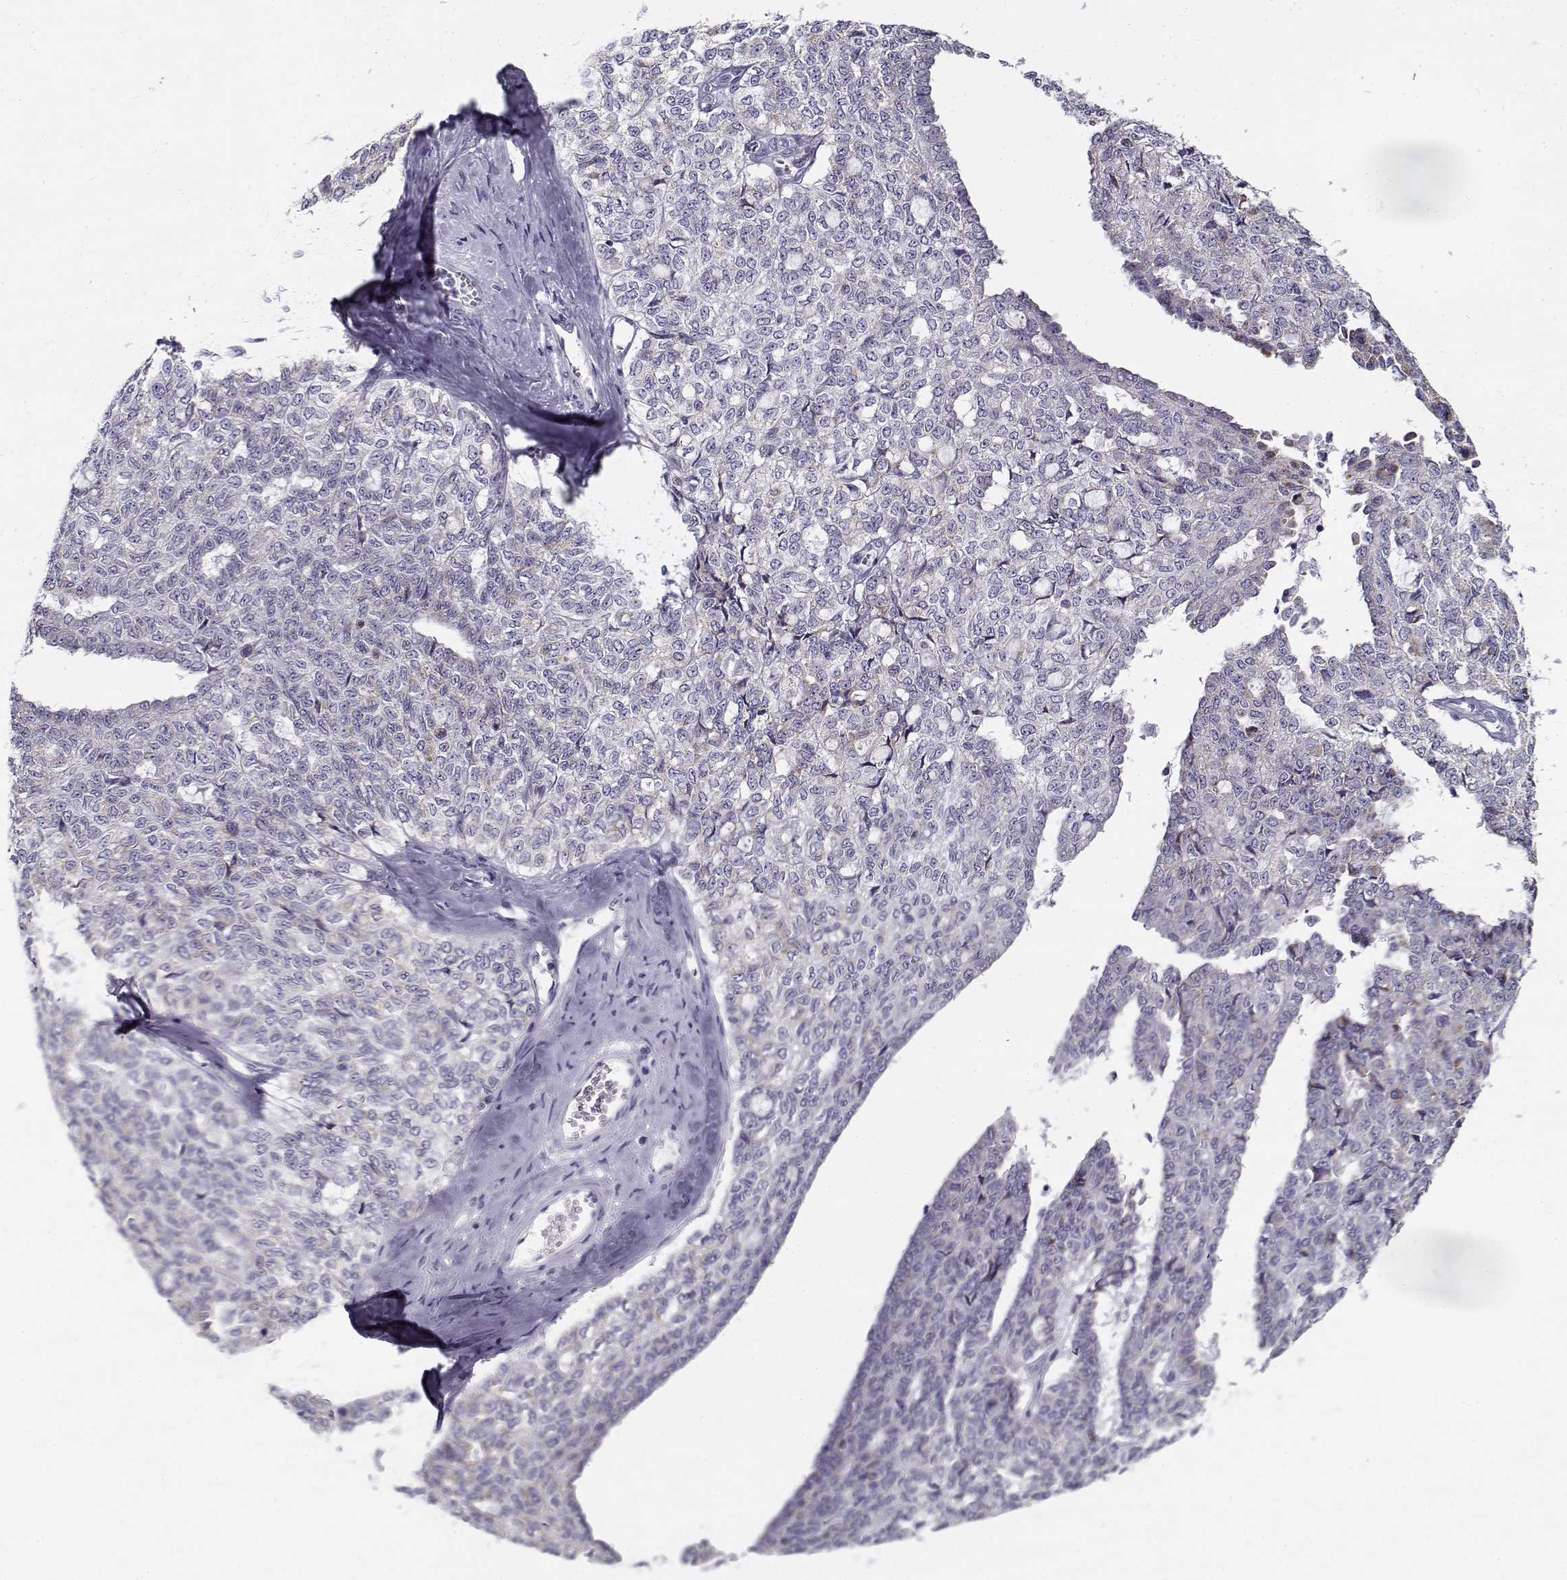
{"staining": {"intensity": "negative", "quantity": "none", "location": "none"}, "tissue": "ovarian cancer", "cell_type": "Tumor cells", "image_type": "cancer", "snomed": [{"axis": "morphology", "description": "Cystadenocarcinoma, serous, NOS"}, {"axis": "topography", "description": "Ovary"}], "caption": "A photomicrograph of human ovarian serous cystadenocarcinoma is negative for staining in tumor cells.", "gene": "CREB3L3", "patient": {"sex": "female", "age": 71}}